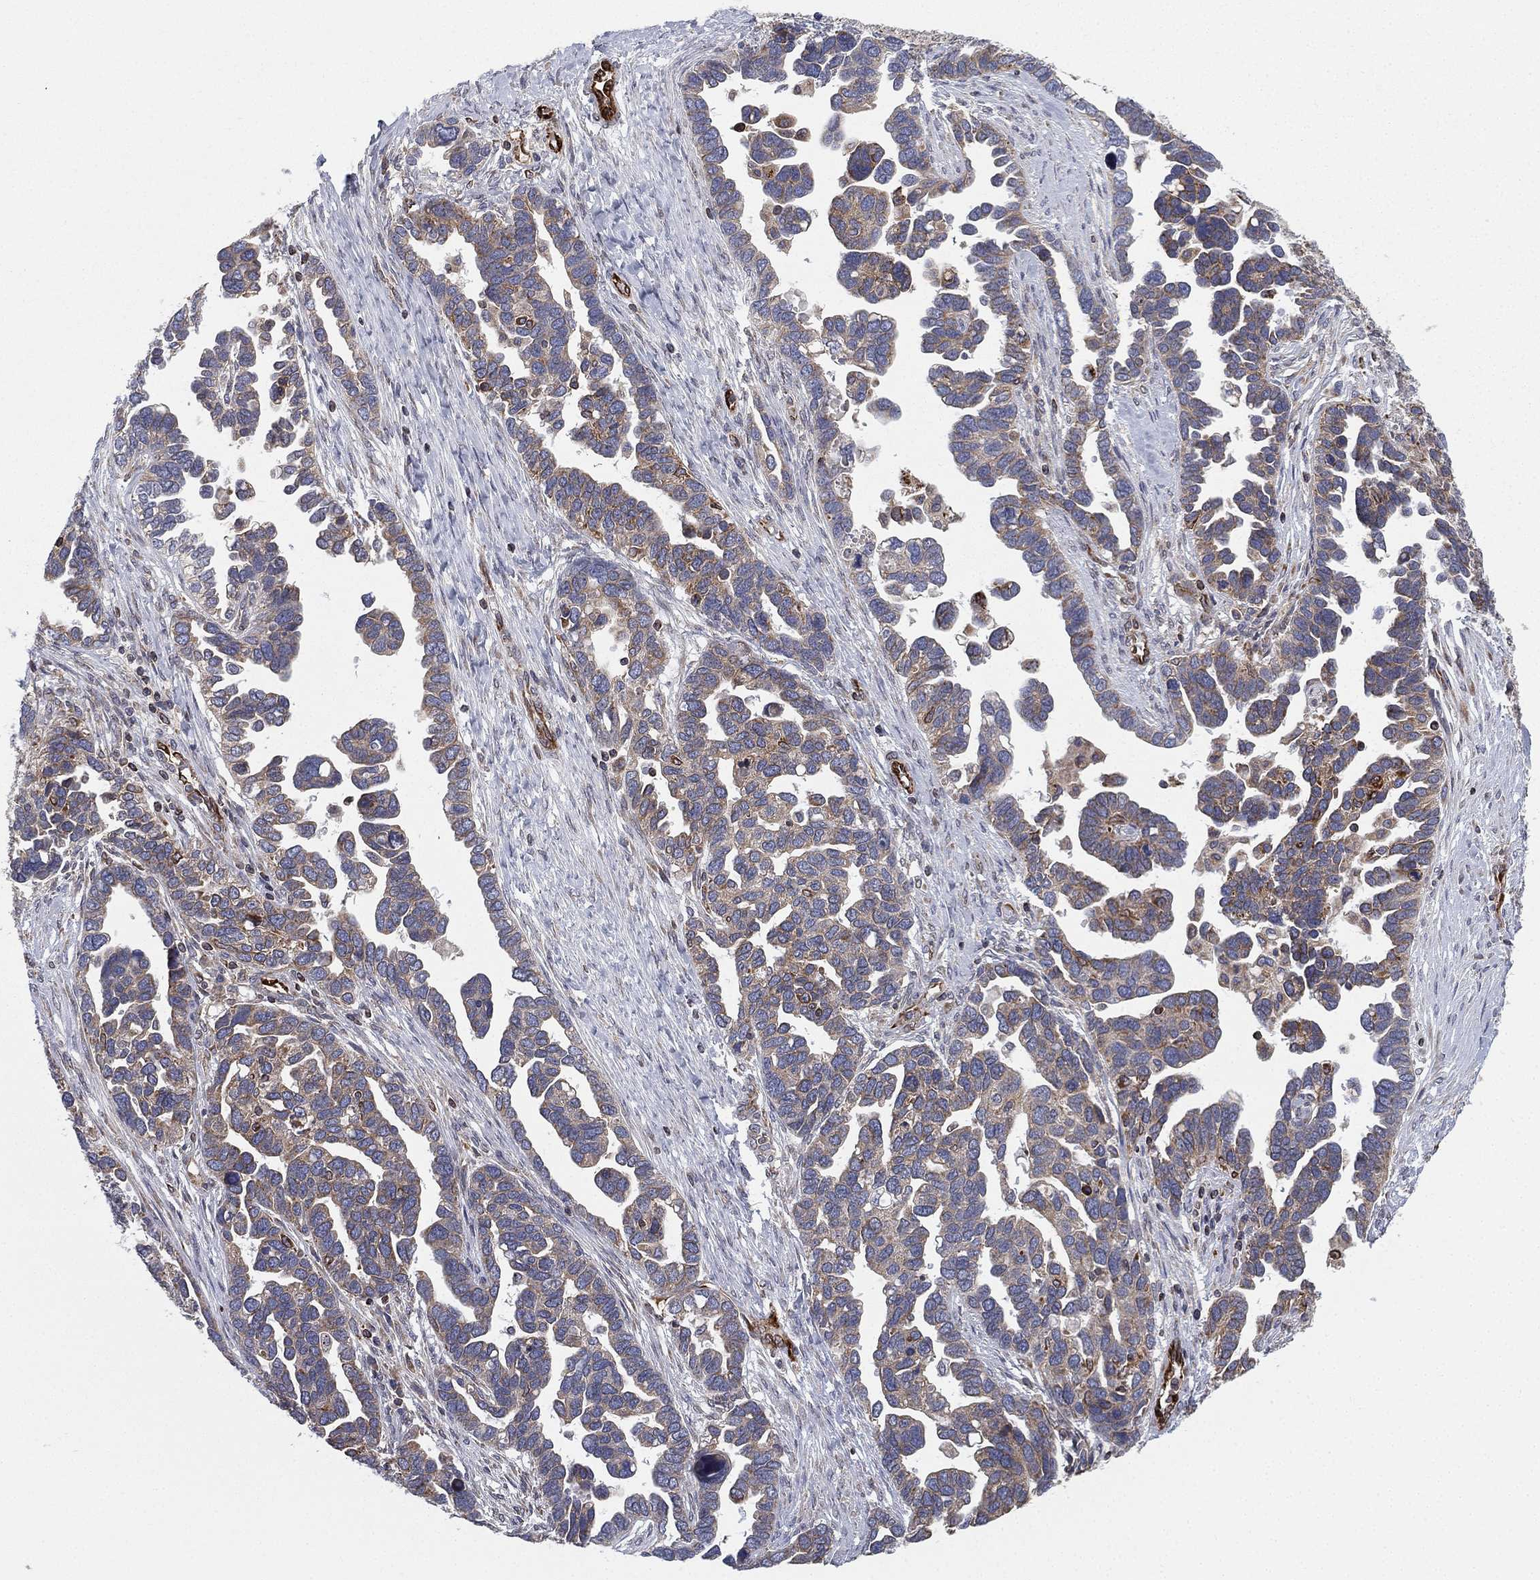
{"staining": {"intensity": "weak", "quantity": "25%-75%", "location": "cytoplasmic/membranous"}, "tissue": "ovarian cancer", "cell_type": "Tumor cells", "image_type": "cancer", "snomed": [{"axis": "morphology", "description": "Cystadenocarcinoma, serous, NOS"}, {"axis": "topography", "description": "Ovary"}], "caption": "Human serous cystadenocarcinoma (ovarian) stained with a brown dye reveals weak cytoplasmic/membranous positive staining in approximately 25%-75% of tumor cells.", "gene": "CYB5B", "patient": {"sex": "female", "age": 54}}